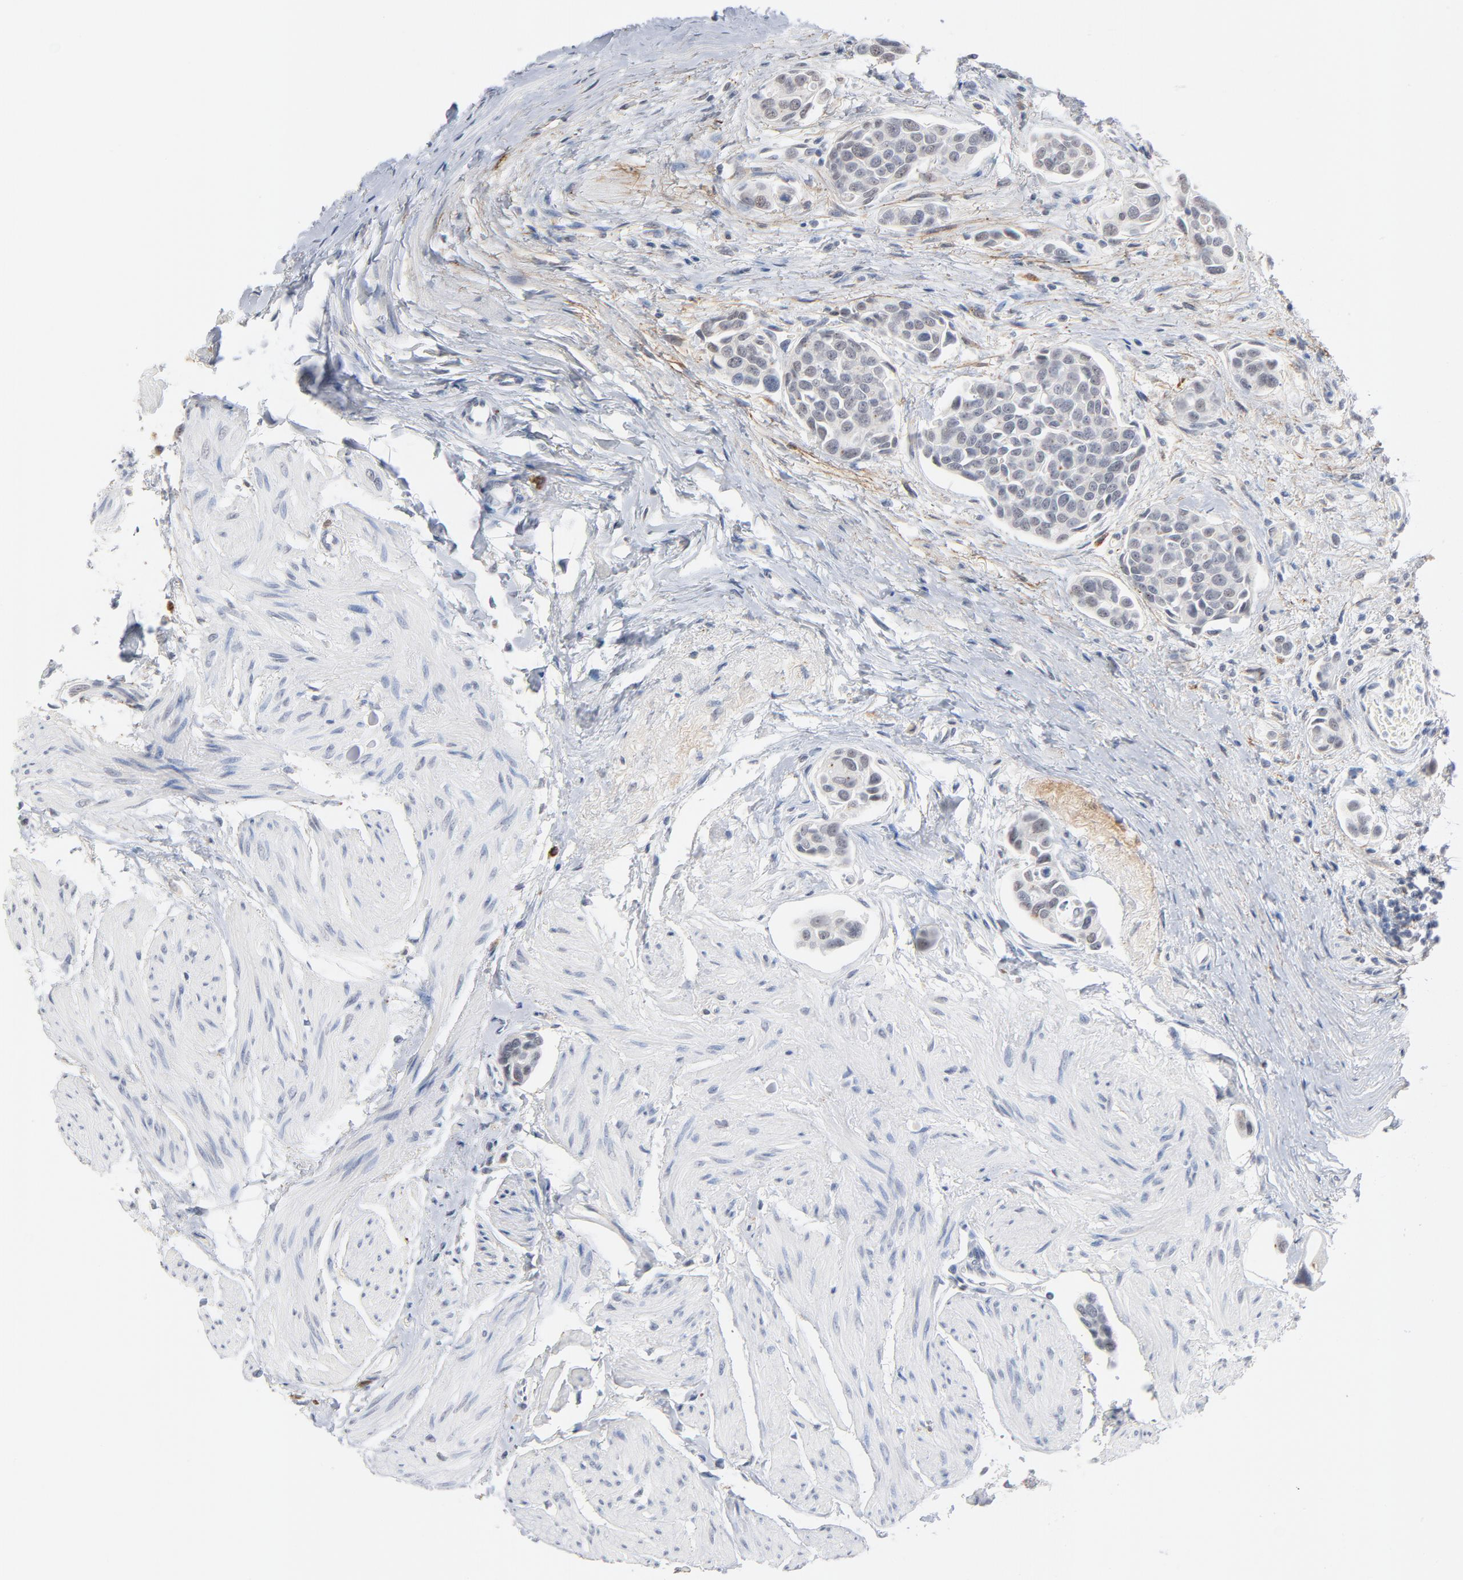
{"staining": {"intensity": "negative", "quantity": "none", "location": "none"}, "tissue": "urothelial cancer", "cell_type": "Tumor cells", "image_type": "cancer", "snomed": [{"axis": "morphology", "description": "Urothelial carcinoma, High grade"}, {"axis": "topography", "description": "Urinary bladder"}], "caption": "This histopathology image is of high-grade urothelial carcinoma stained with immunohistochemistry (IHC) to label a protein in brown with the nuclei are counter-stained blue. There is no staining in tumor cells.", "gene": "LTBP2", "patient": {"sex": "male", "age": 78}}